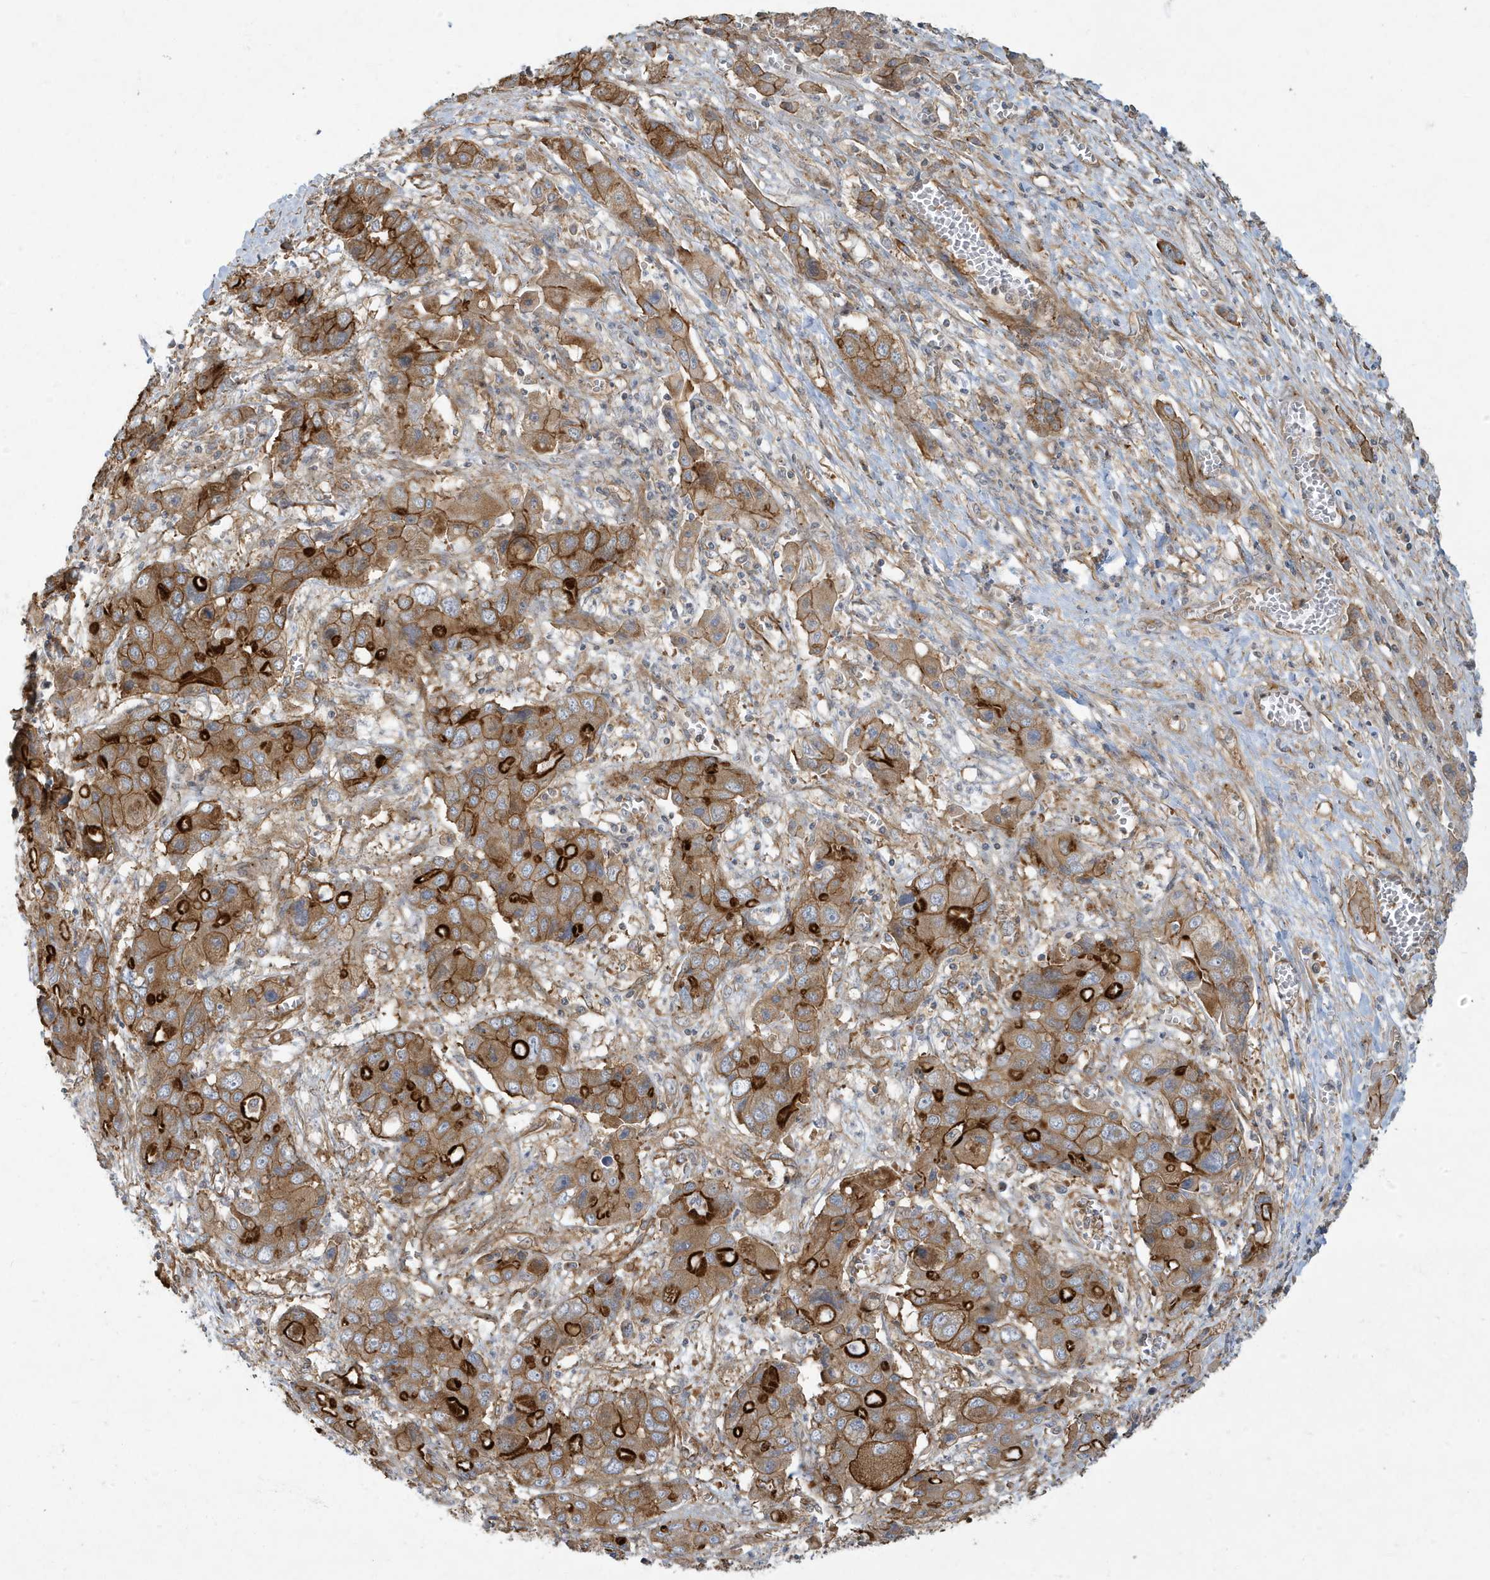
{"staining": {"intensity": "strong", "quantity": ">75%", "location": "cytoplasmic/membranous"}, "tissue": "liver cancer", "cell_type": "Tumor cells", "image_type": "cancer", "snomed": [{"axis": "morphology", "description": "Cholangiocarcinoma"}, {"axis": "topography", "description": "Liver"}], "caption": "Immunohistochemical staining of human liver cancer (cholangiocarcinoma) demonstrates high levels of strong cytoplasmic/membranous expression in approximately >75% of tumor cells.", "gene": "ATP23", "patient": {"sex": "male", "age": 67}}